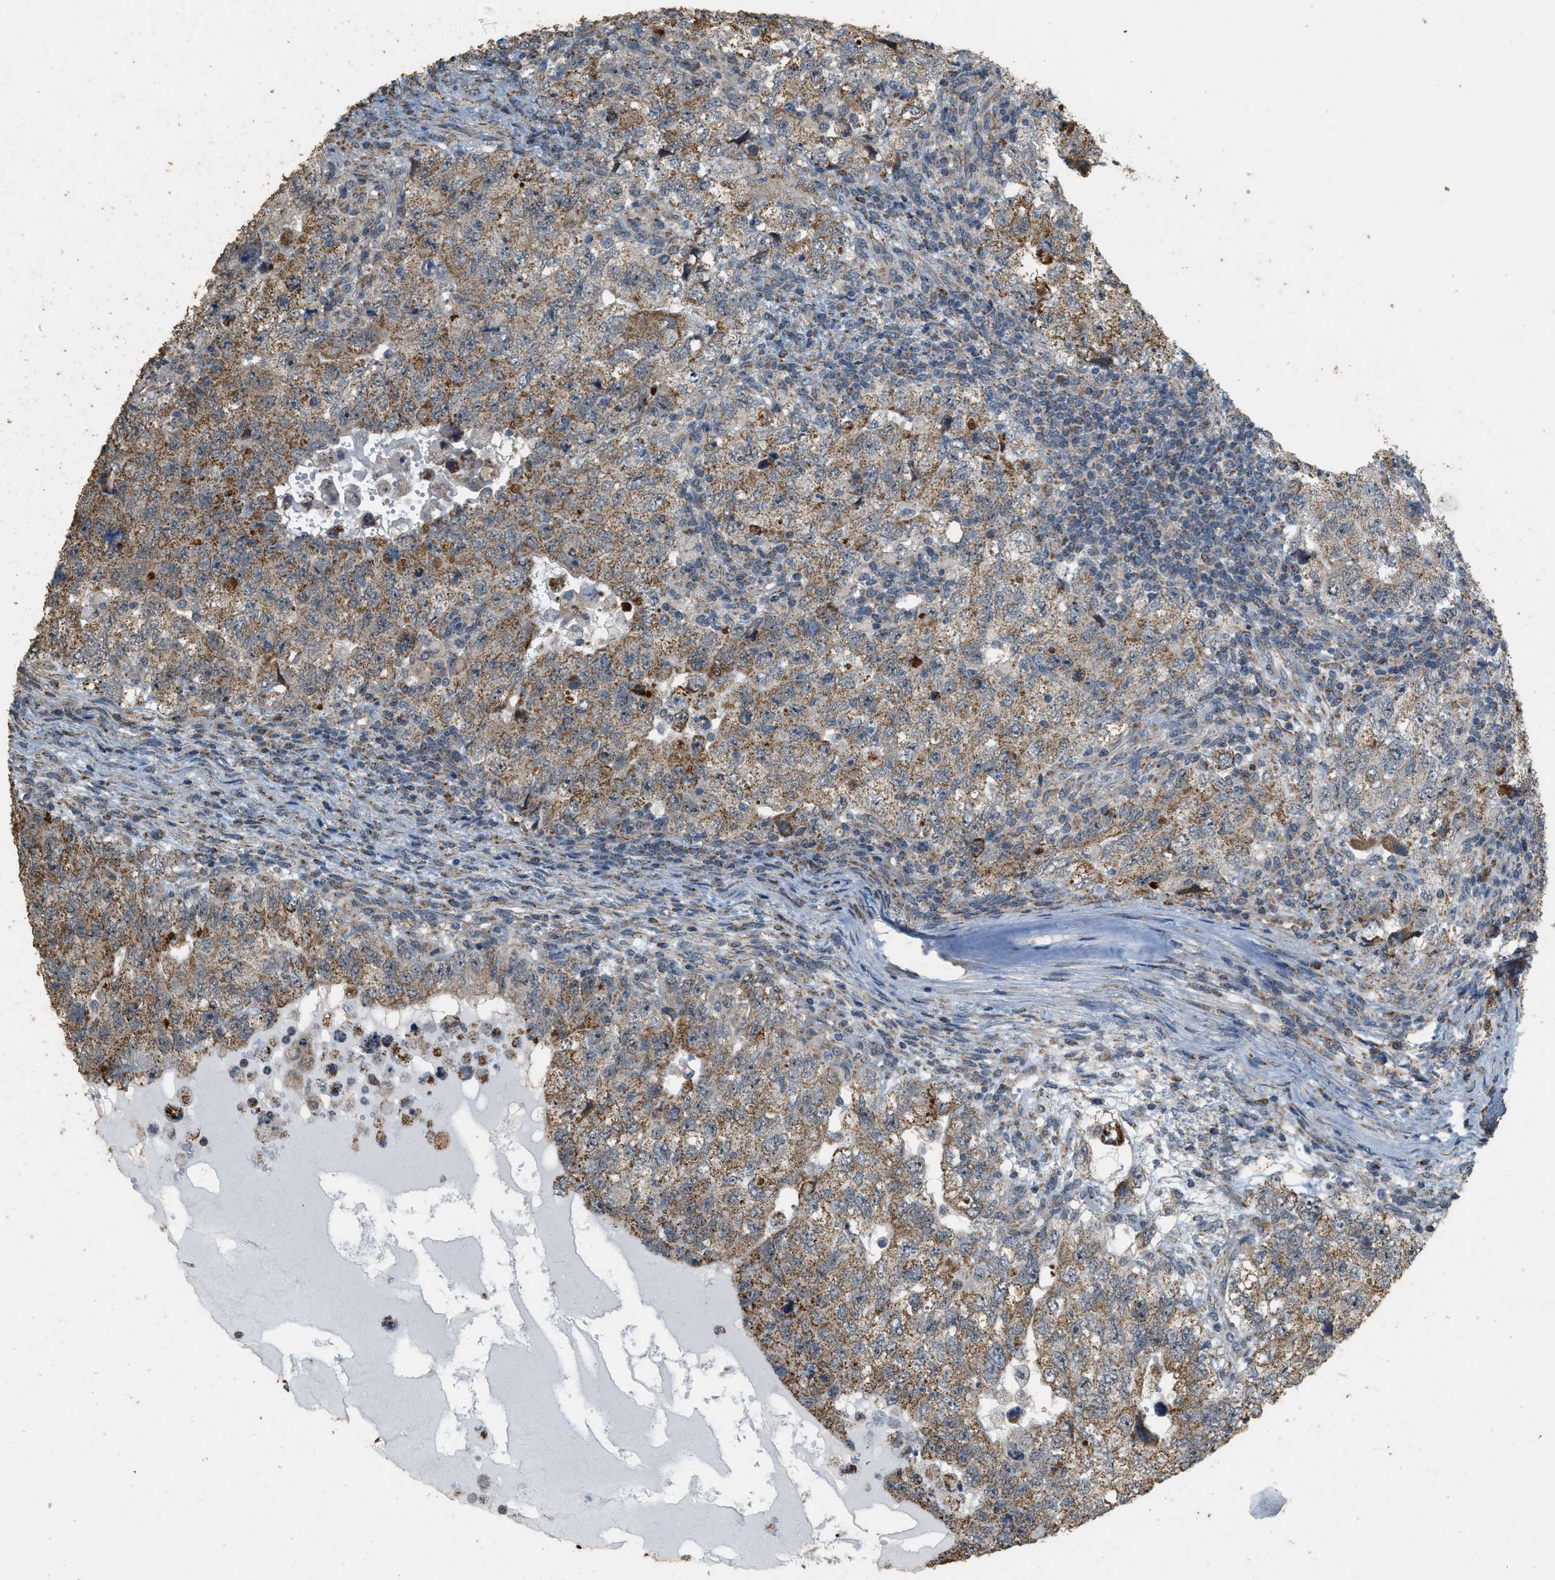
{"staining": {"intensity": "moderate", "quantity": ">75%", "location": "cytoplasmic/membranous"}, "tissue": "testis cancer", "cell_type": "Tumor cells", "image_type": "cancer", "snomed": [{"axis": "morphology", "description": "Carcinoma, Embryonal, NOS"}, {"axis": "topography", "description": "Testis"}], "caption": "Protein staining of testis cancer tissue shows moderate cytoplasmic/membranous expression in approximately >75% of tumor cells.", "gene": "KCNA4", "patient": {"sex": "male", "age": 36}}